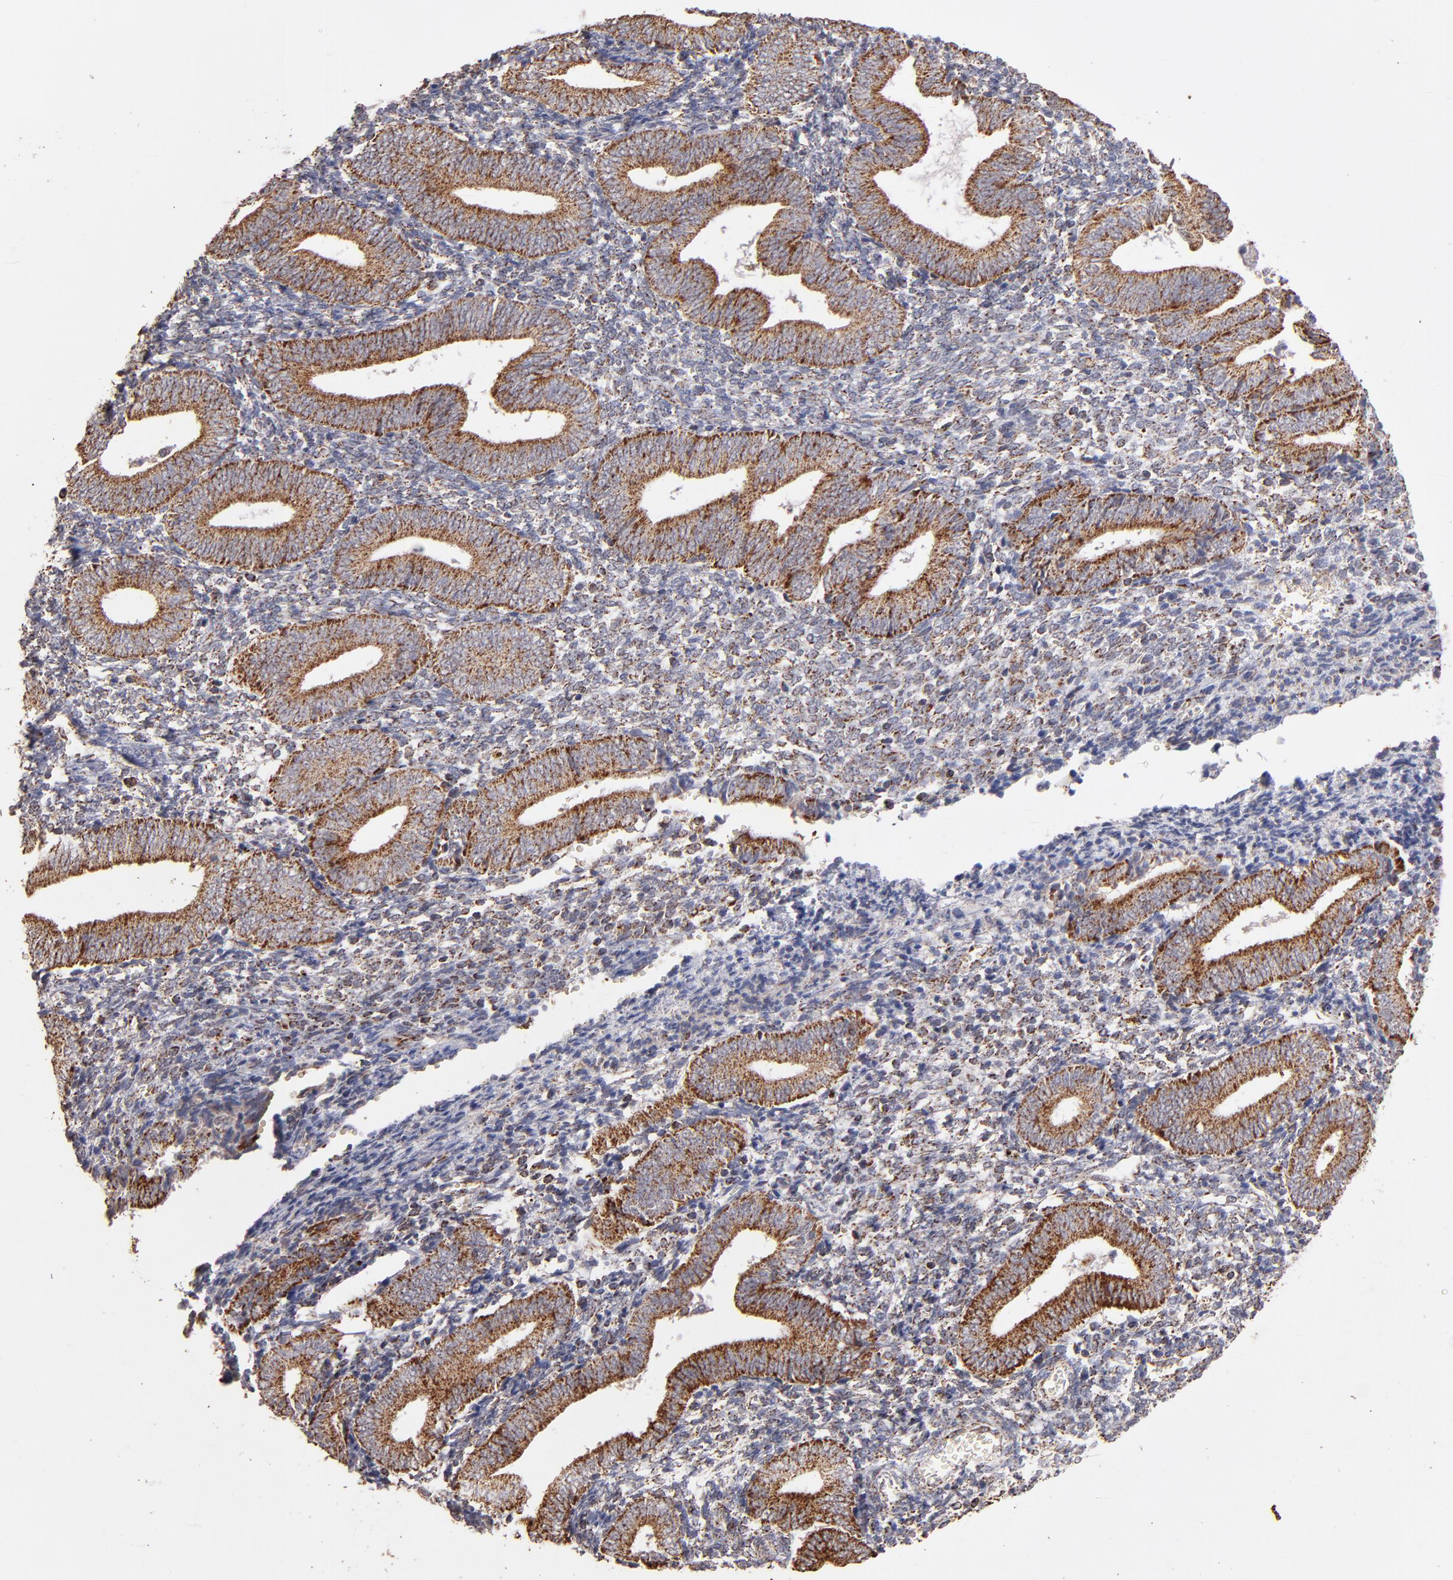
{"staining": {"intensity": "moderate", "quantity": "25%-75%", "location": "cytoplasmic/membranous"}, "tissue": "endometrium", "cell_type": "Cells in endometrial stroma", "image_type": "normal", "snomed": [{"axis": "morphology", "description": "Normal tissue, NOS"}, {"axis": "topography", "description": "Uterus"}, {"axis": "topography", "description": "Endometrium"}], "caption": "The micrograph reveals immunohistochemical staining of benign endometrium. There is moderate cytoplasmic/membranous staining is appreciated in approximately 25%-75% of cells in endometrial stroma.", "gene": "DLST", "patient": {"sex": "female", "age": 33}}